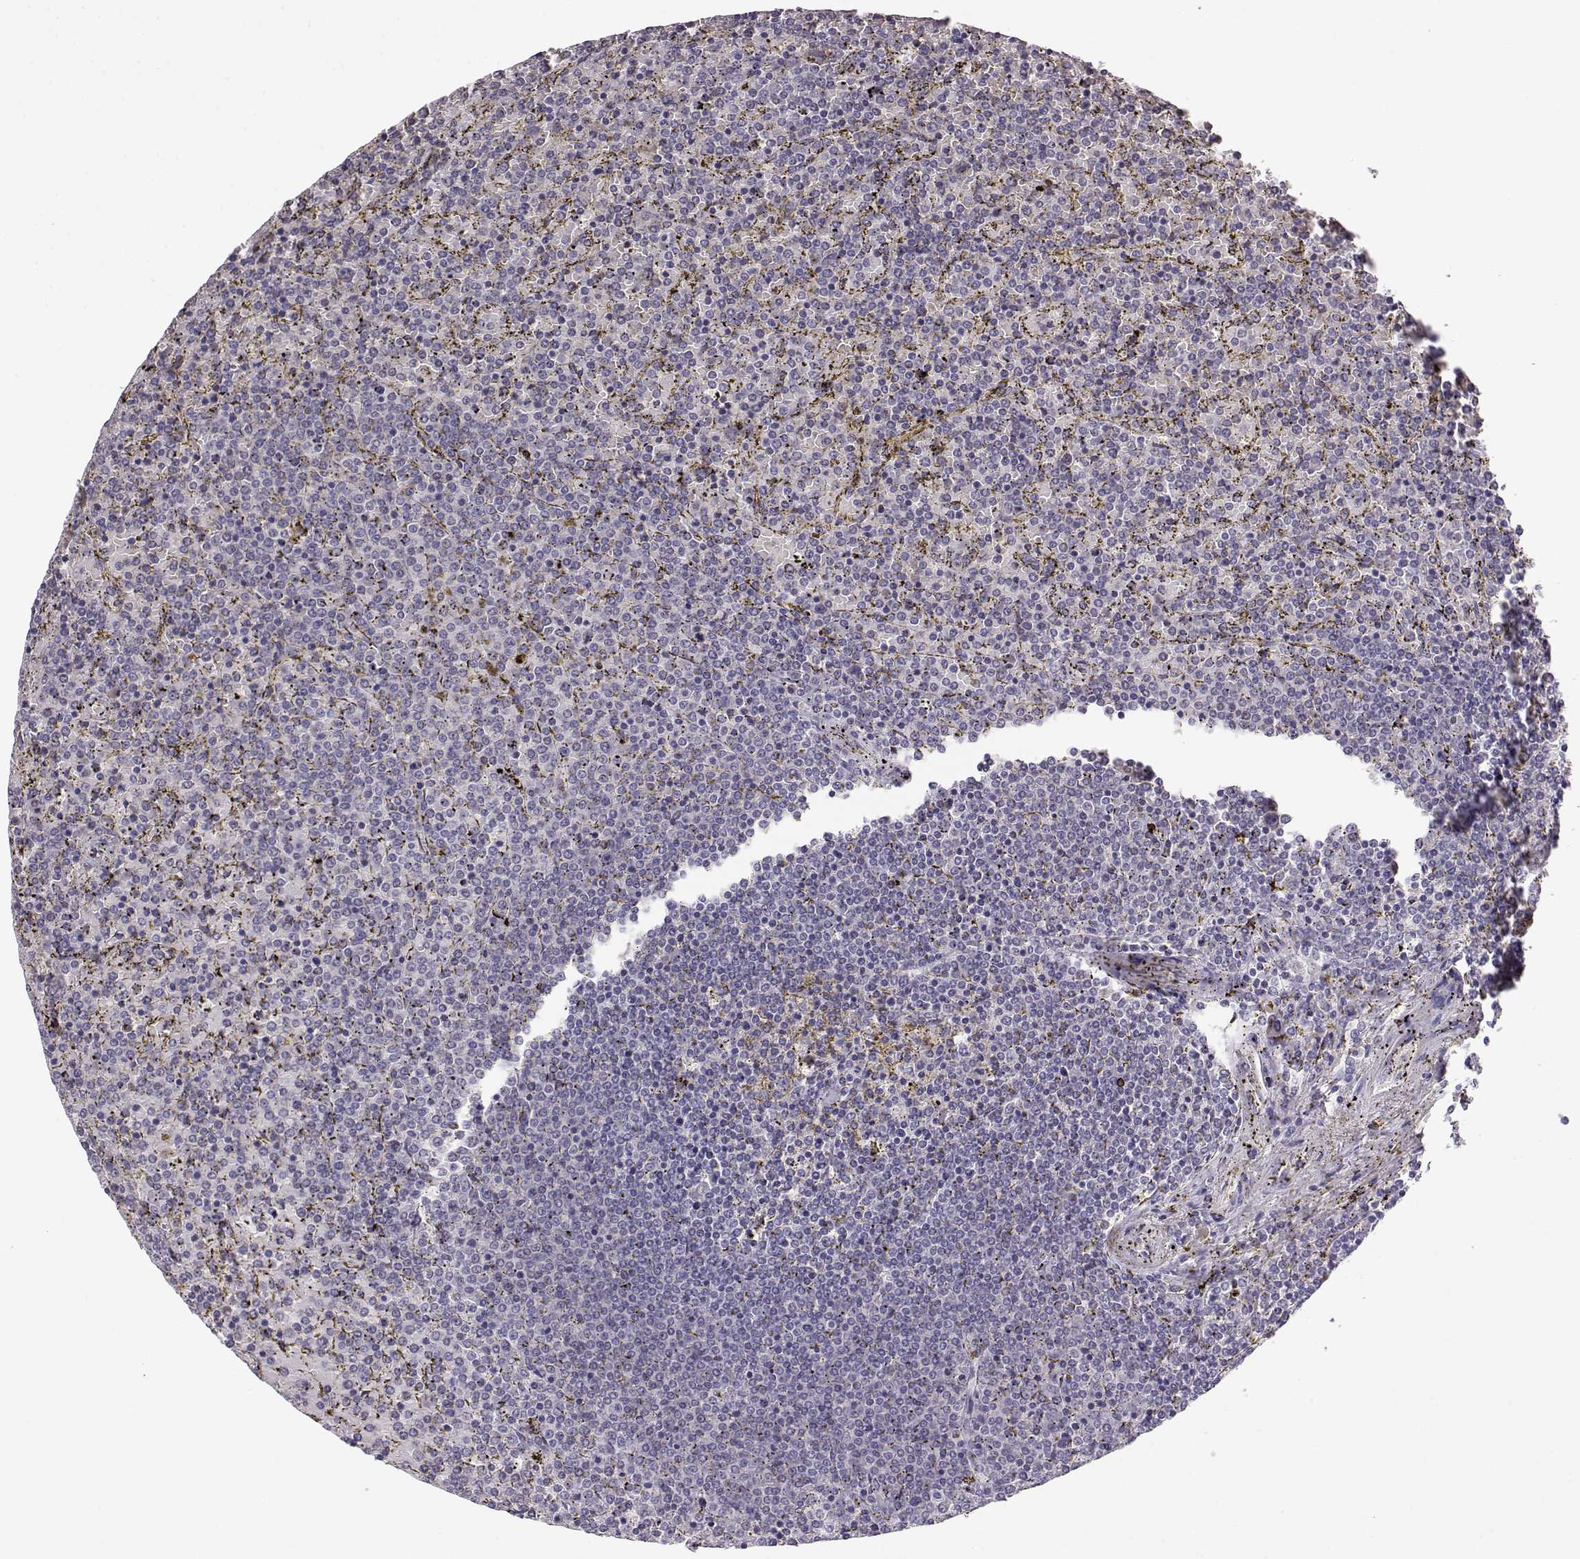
{"staining": {"intensity": "negative", "quantity": "none", "location": "none"}, "tissue": "lymphoma", "cell_type": "Tumor cells", "image_type": "cancer", "snomed": [{"axis": "morphology", "description": "Malignant lymphoma, non-Hodgkin's type, Low grade"}, {"axis": "topography", "description": "Spleen"}], "caption": "High power microscopy histopathology image of an IHC micrograph of lymphoma, revealing no significant positivity in tumor cells.", "gene": "TACR1", "patient": {"sex": "female", "age": 77}}